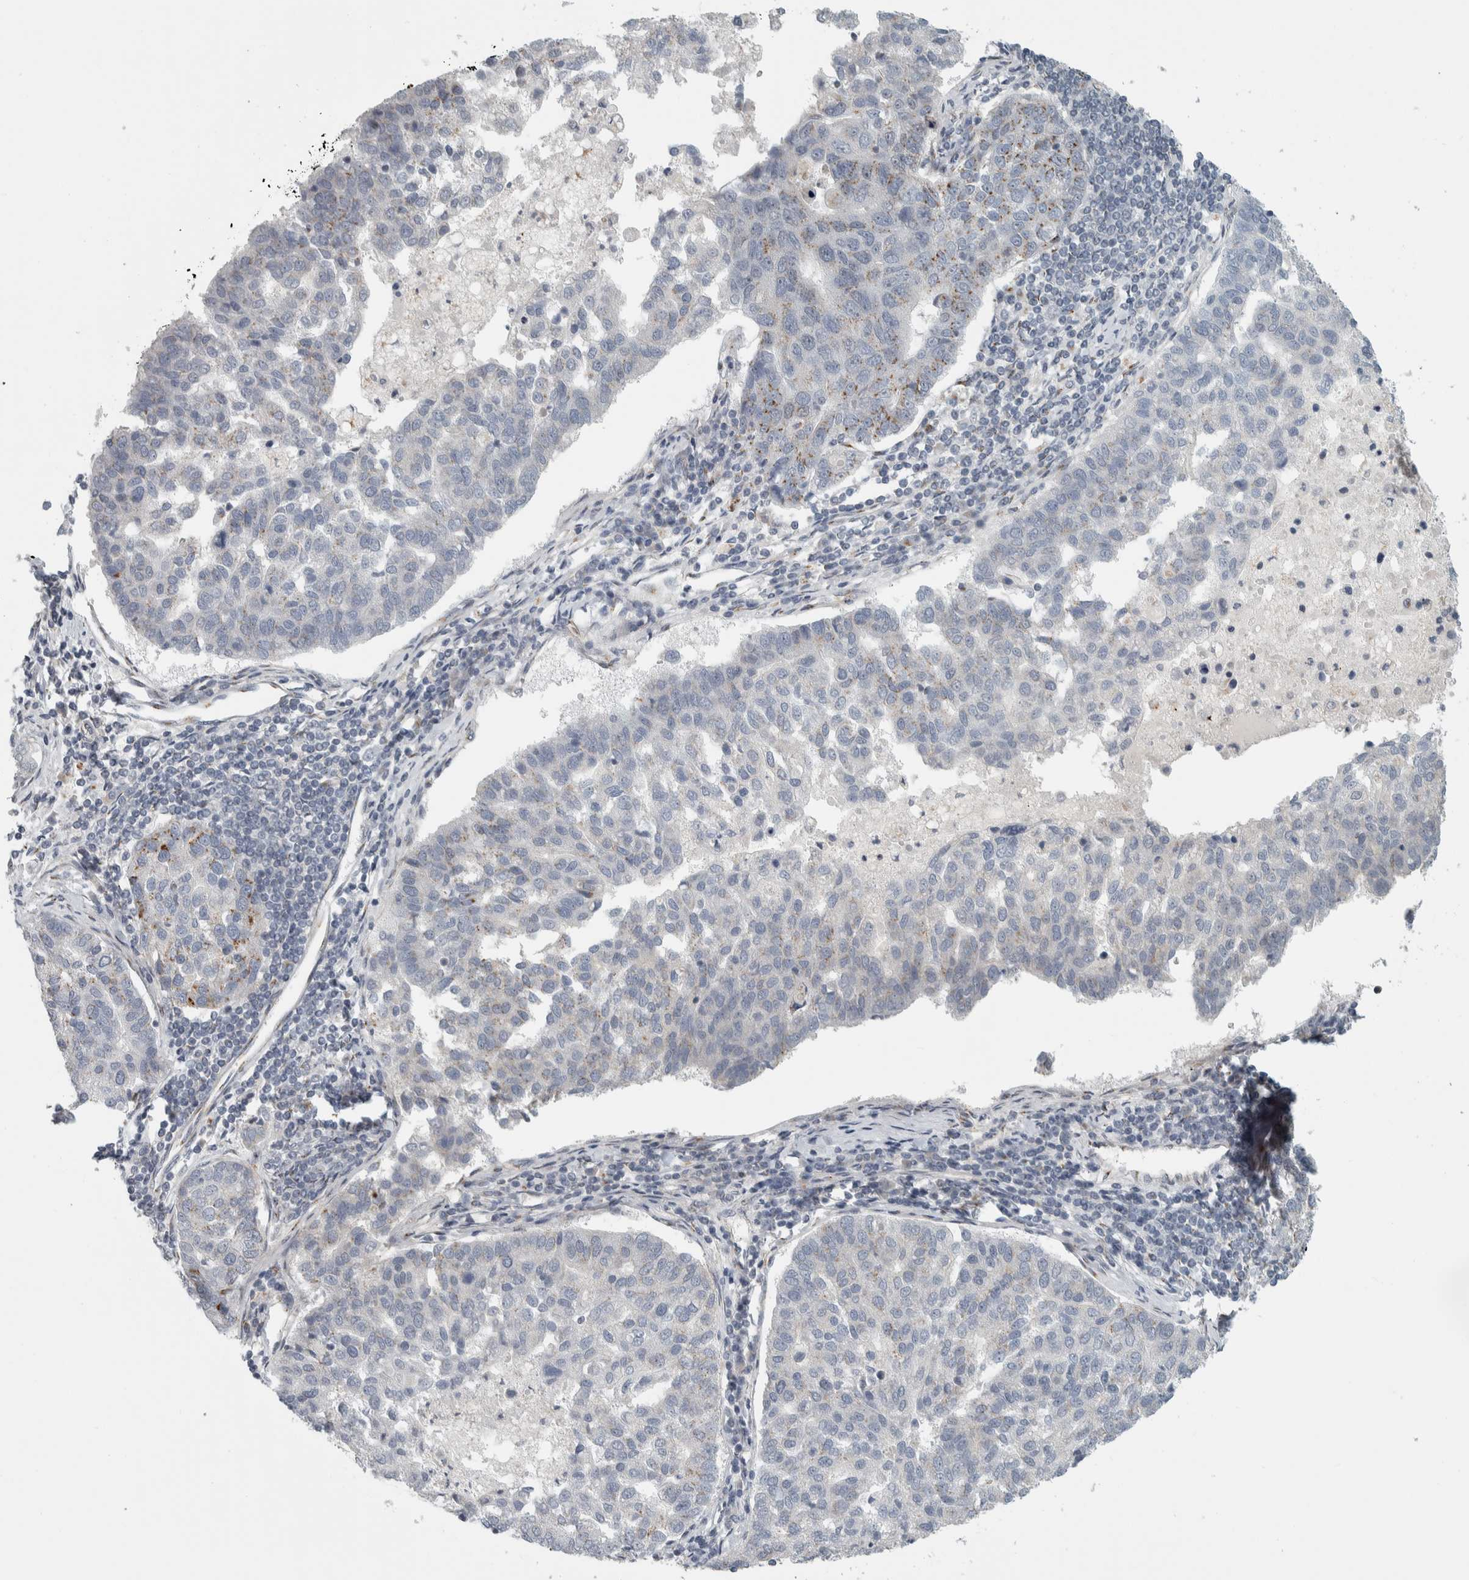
{"staining": {"intensity": "negative", "quantity": "none", "location": "none"}, "tissue": "pancreatic cancer", "cell_type": "Tumor cells", "image_type": "cancer", "snomed": [{"axis": "morphology", "description": "Adenocarcinoma, NOS"}, {"axis": "topography", "description": "Pancreas"}], "caption": "High magnification brightfield microscopy of adenocarcinoma (pancreatic) stained with DAB (3,3'-diaminobenzidine) (brown) and counterstained with hematoxylin (blue): tumor cells show no significant staining. (Immunohistochemistry (ihc), brightfield microscopy, high magnification).", "gene": "ZMYND8", "patient": {"sex": "female", "age": 61}}